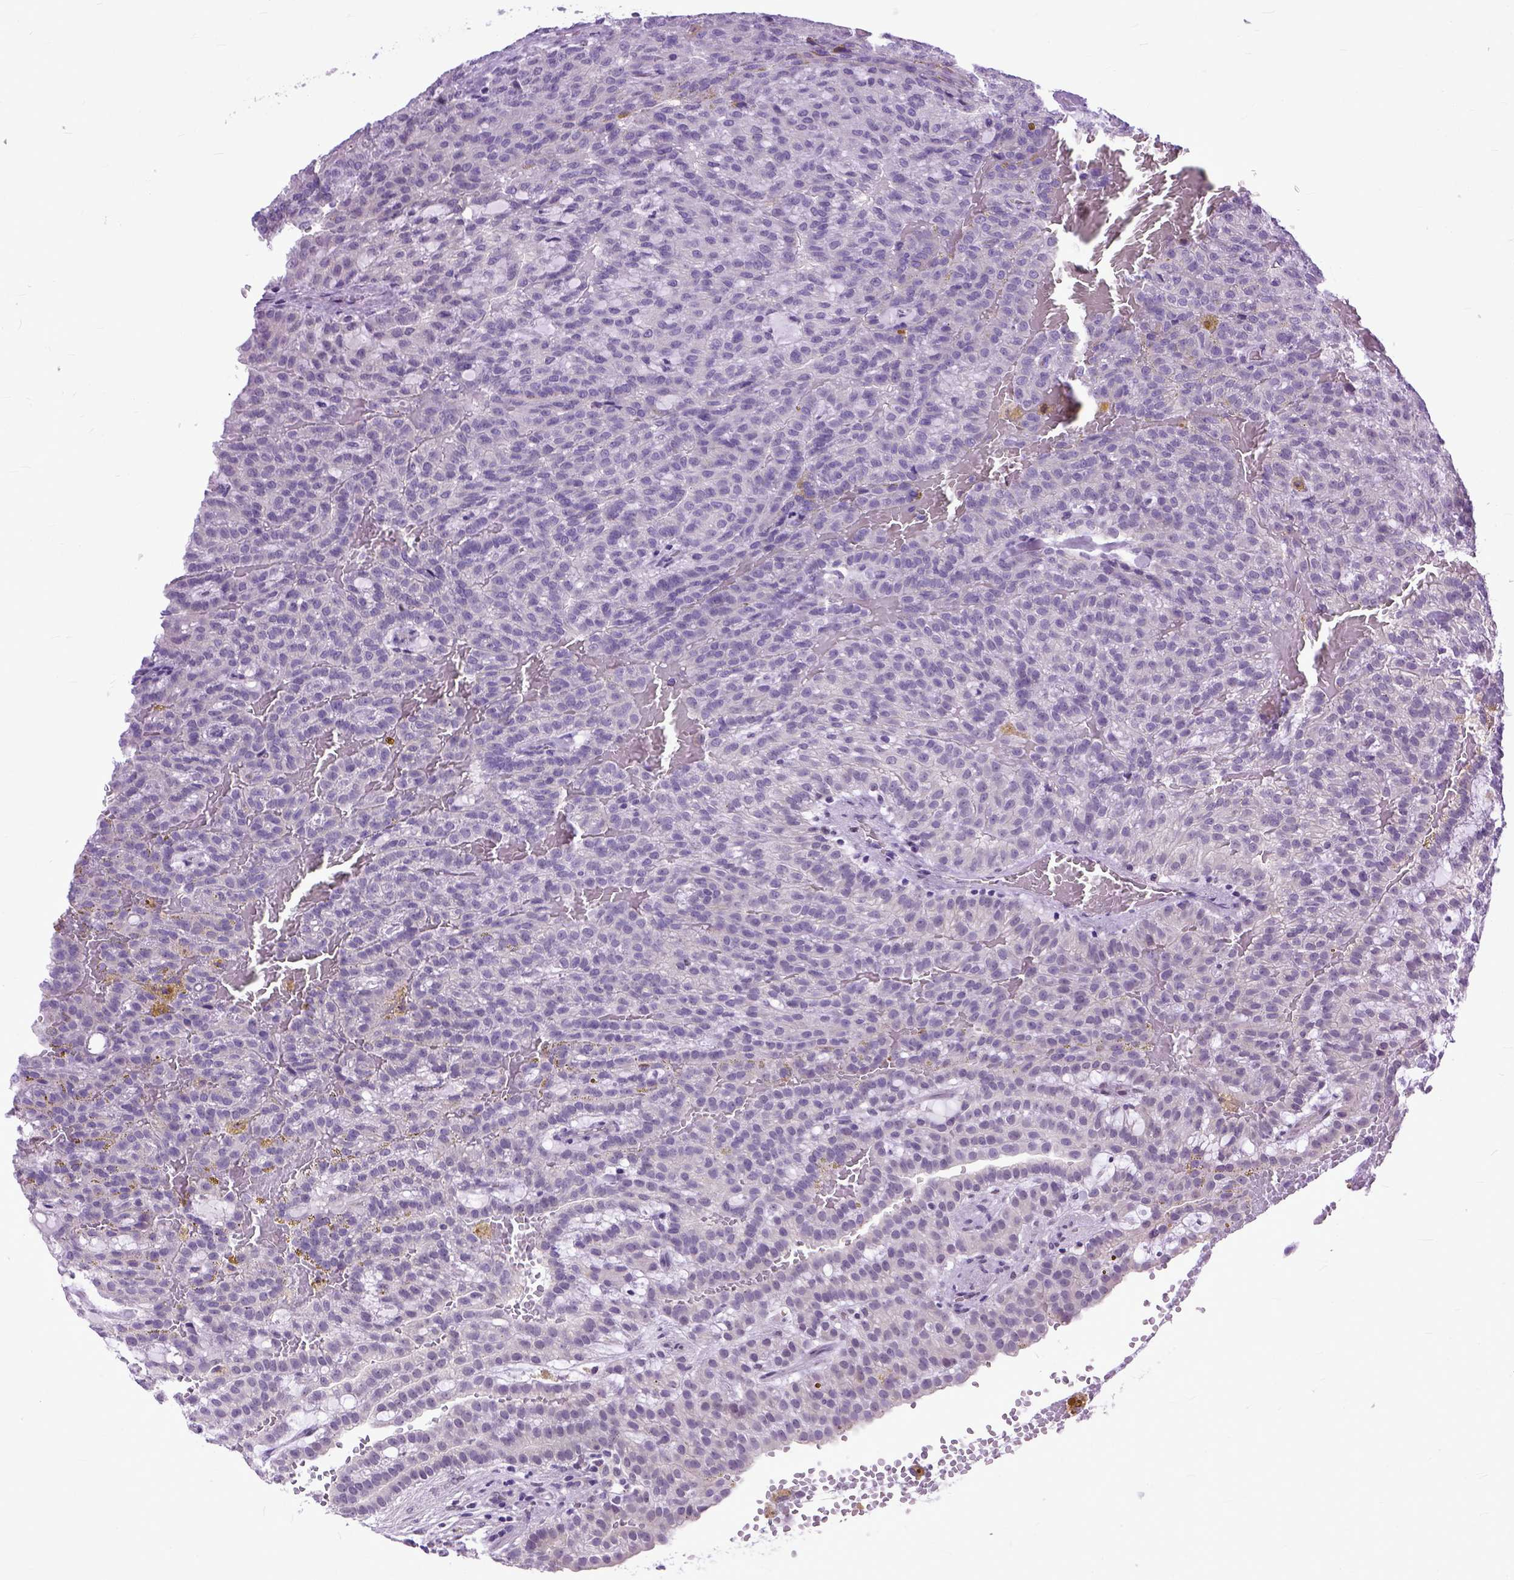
{"staining": {"intensity": "negative", "quantity": "none", "location": "none"}, "tissue": "renal cancer", "cell_type": "Tumor cells", "image_type": "cancer", "snomed": [{"axis": "morphology", "description": "Adenocarcinoma, NOS"}, {"axis": "topography", "description": "Kidney"}], "caption": "Immunohistochemistry micrograph of human renal adenocarcinoma stained for a protein (brown), which shows no staining in tumor cells.", "gene": "TCEAL7", "patient": {"sex": "male", "age": 63}}